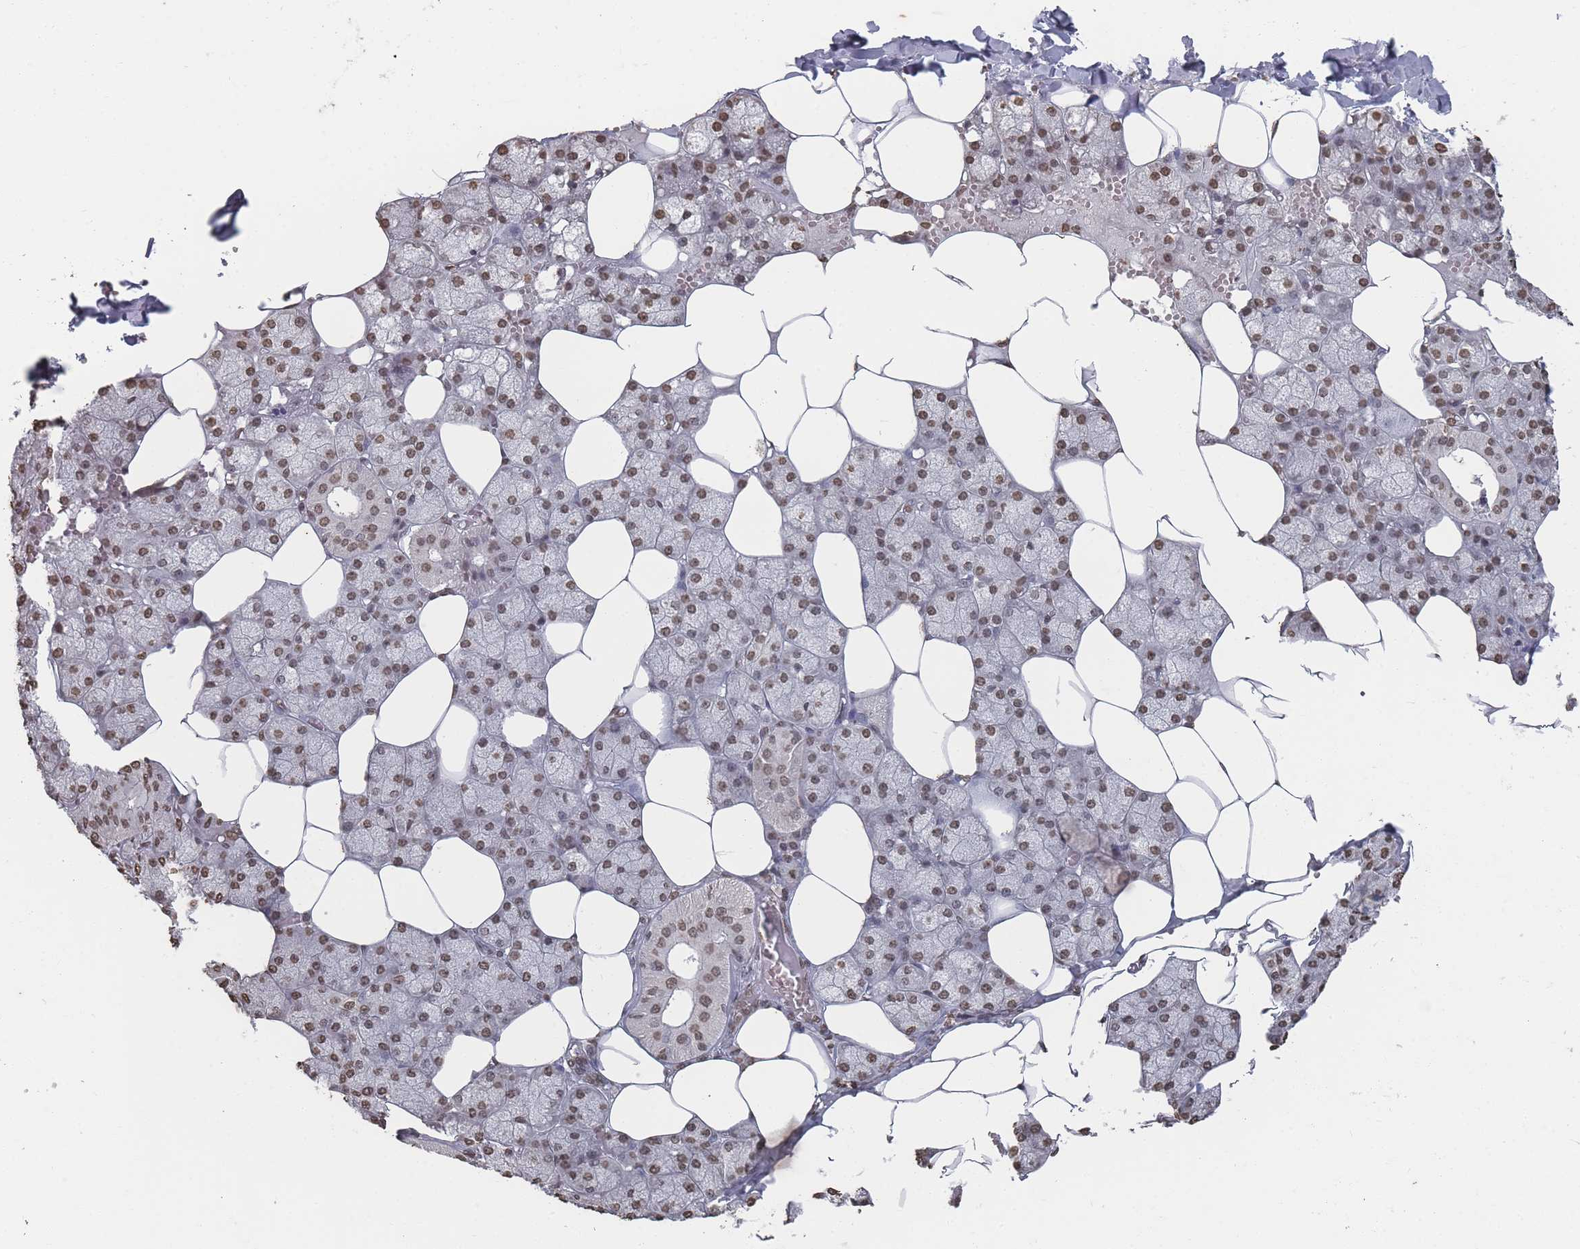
{"staining": {"intensity": "moderate", "quantity": ">75%", "location": "nuclear"}, "tissue": "salivary gland", "cell_type": "Glandular cells", "image_type": "normal", "snomed": [{"axis": "morphology", "description": "Normal tissue, NOS"}, {"axis": "topography", "description": "Salivary gland"}], "caption": "IHC (DAB) staining of benign salivary gland demonstrates moderate nuclear protein positivity in about >75% of glandular cells. Using DAB (brown) and hematoxylin (blue) stains, captured at high magnification using brightfield microscopy.", "gene": "PLEKHG5", "patient": {"sex": "male", "age": 62}}